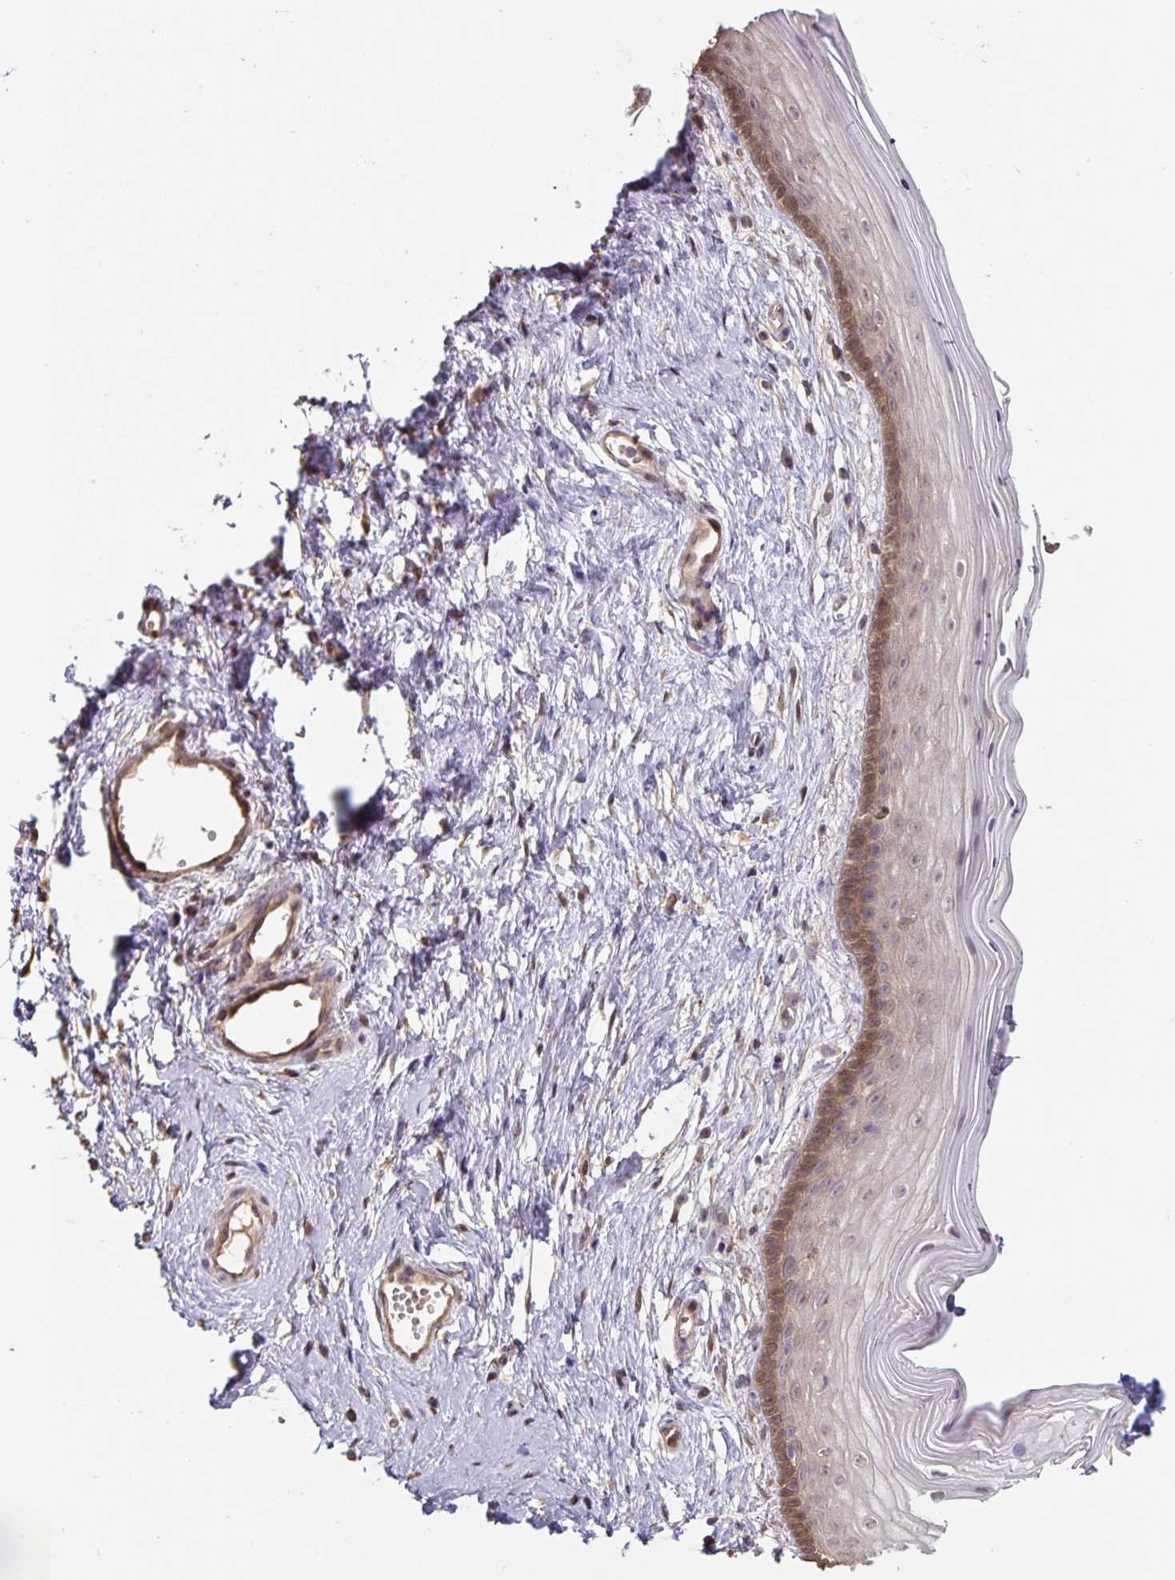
{"staining": {"intensity": "moderate", "quantity": "<25%", "location": "cytoplasmic/membranous"}, "tissue": "vagina", "cell_type": "Squamous epithelial cells", "image_type": "normal", "snomed": [{"axis": "morphology", "description": "Normal tissue, NOS"}, {"axis": "topography", "description": "Vagina"}], "caption": "This histopathology image demonstrates benign vagina stained with immunohistochemistry to label a protein in brown. The cytoplasmic/membranous of squamous epithelial cells show moderate positivity for the protein. Nuclei are counter-stained blue.", "gene": "ST13", "patient": {"sex": "female", "age": 38}}